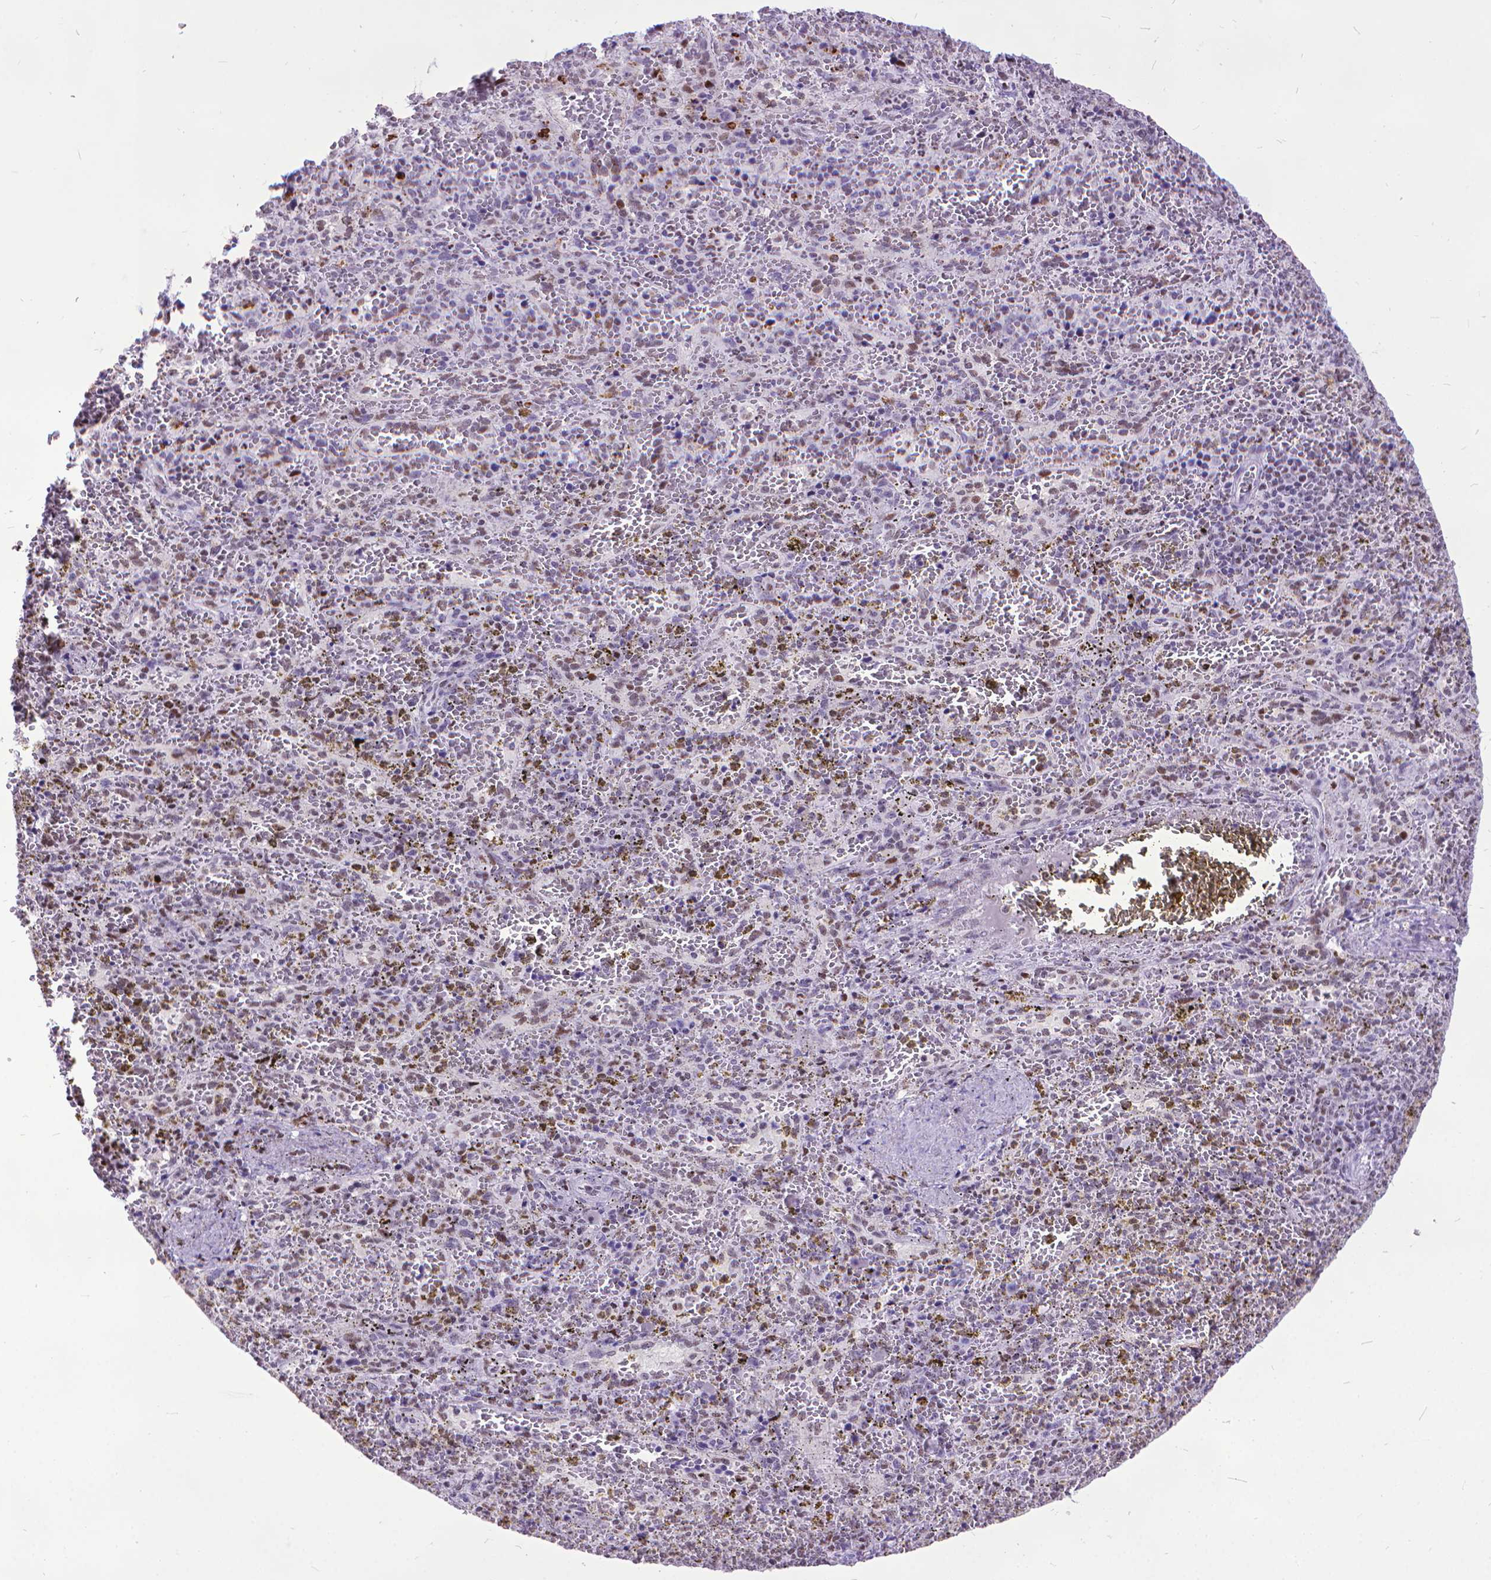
{"staining": {"intensity": "strong", "quantity": "<25%", "location": "cytoplasmic/membranous,nuclear"}, "tissue": "spleen", "cell_type": "Cells in red pulp", "image_type": "normal", "snomed": [{"axis": "morphology", "description": "Normal tissue, NOS"}, {"axis": "topography", "description": "Spleen"}], "caption": "The micrograph exhibits staining of unremarkable spleen, revealing strong cytoplasmic/membranous,nuclear protein staining (brown color) within cells in red pulp. (Stains: DAB in brown, nuclei in blue, Microscopy: brightfield microscopy at high magnification).", "gene": "POLE4", "patient": {"sex": "female", "age": 50}}